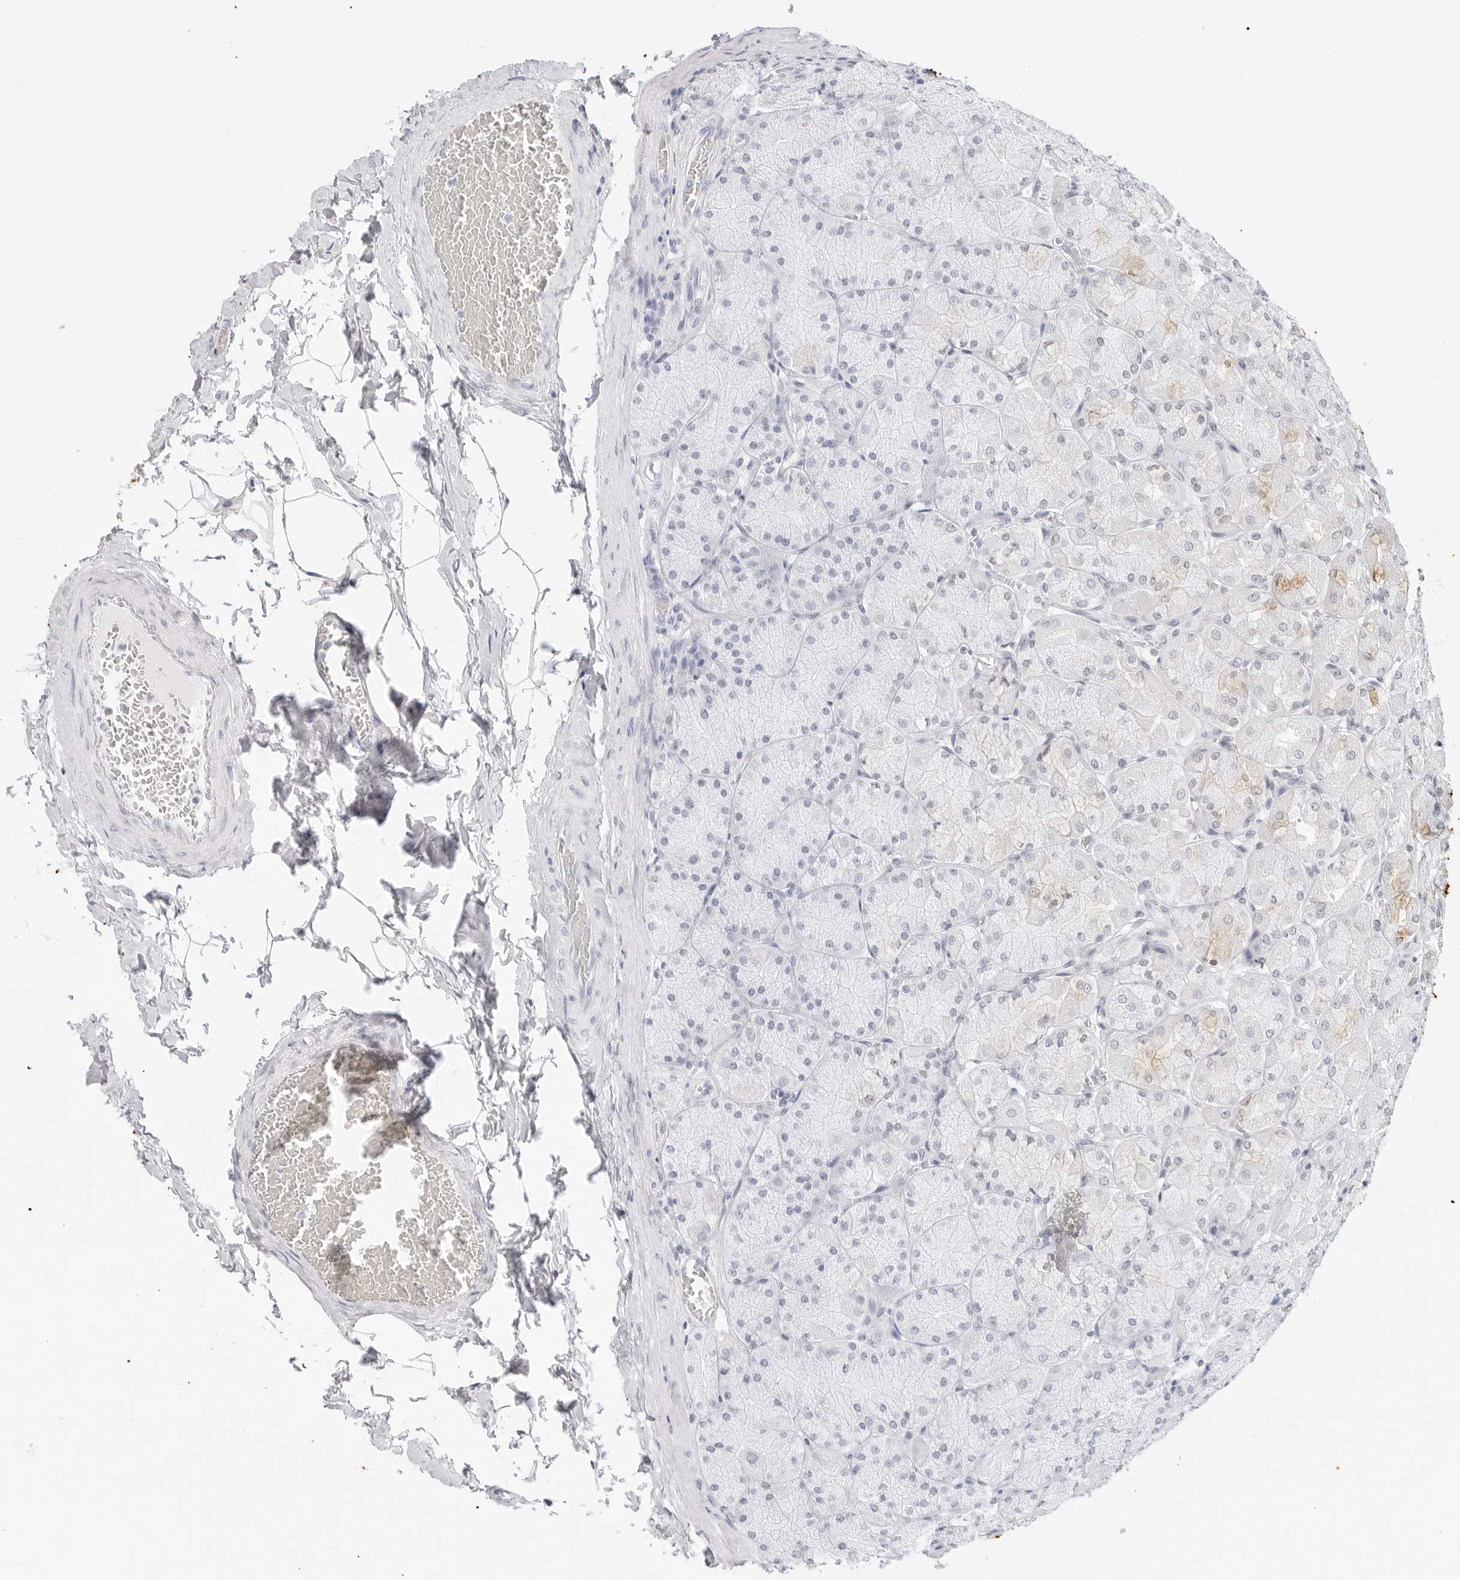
{"staining": {"intensity": "strong", "quantity": "25%-75%", "location": "cytoplasmic/membranous"}, "tissue": "stomach", "cell_type": "Glandular cells", "image_type": "normal", "snomed": [{"axis": "morphology", "description": "Normal tissue, NOS"}, {"axis": "topography", "description": "Stomach, upper"}], "caption": "Immunohistochemical staining of unremarkable stomach shows strong cytoplasmic/membranous protein positivity in approximately 25%-75% of glandular cells. Using DAB (3,3'-diaminobenzidine) (brown) and hematoxylin (blue) stains, captured at high magnification using brightfield microscopy.", "gene": "TFF2", "patient": {"sex": "female", "age": 56}}